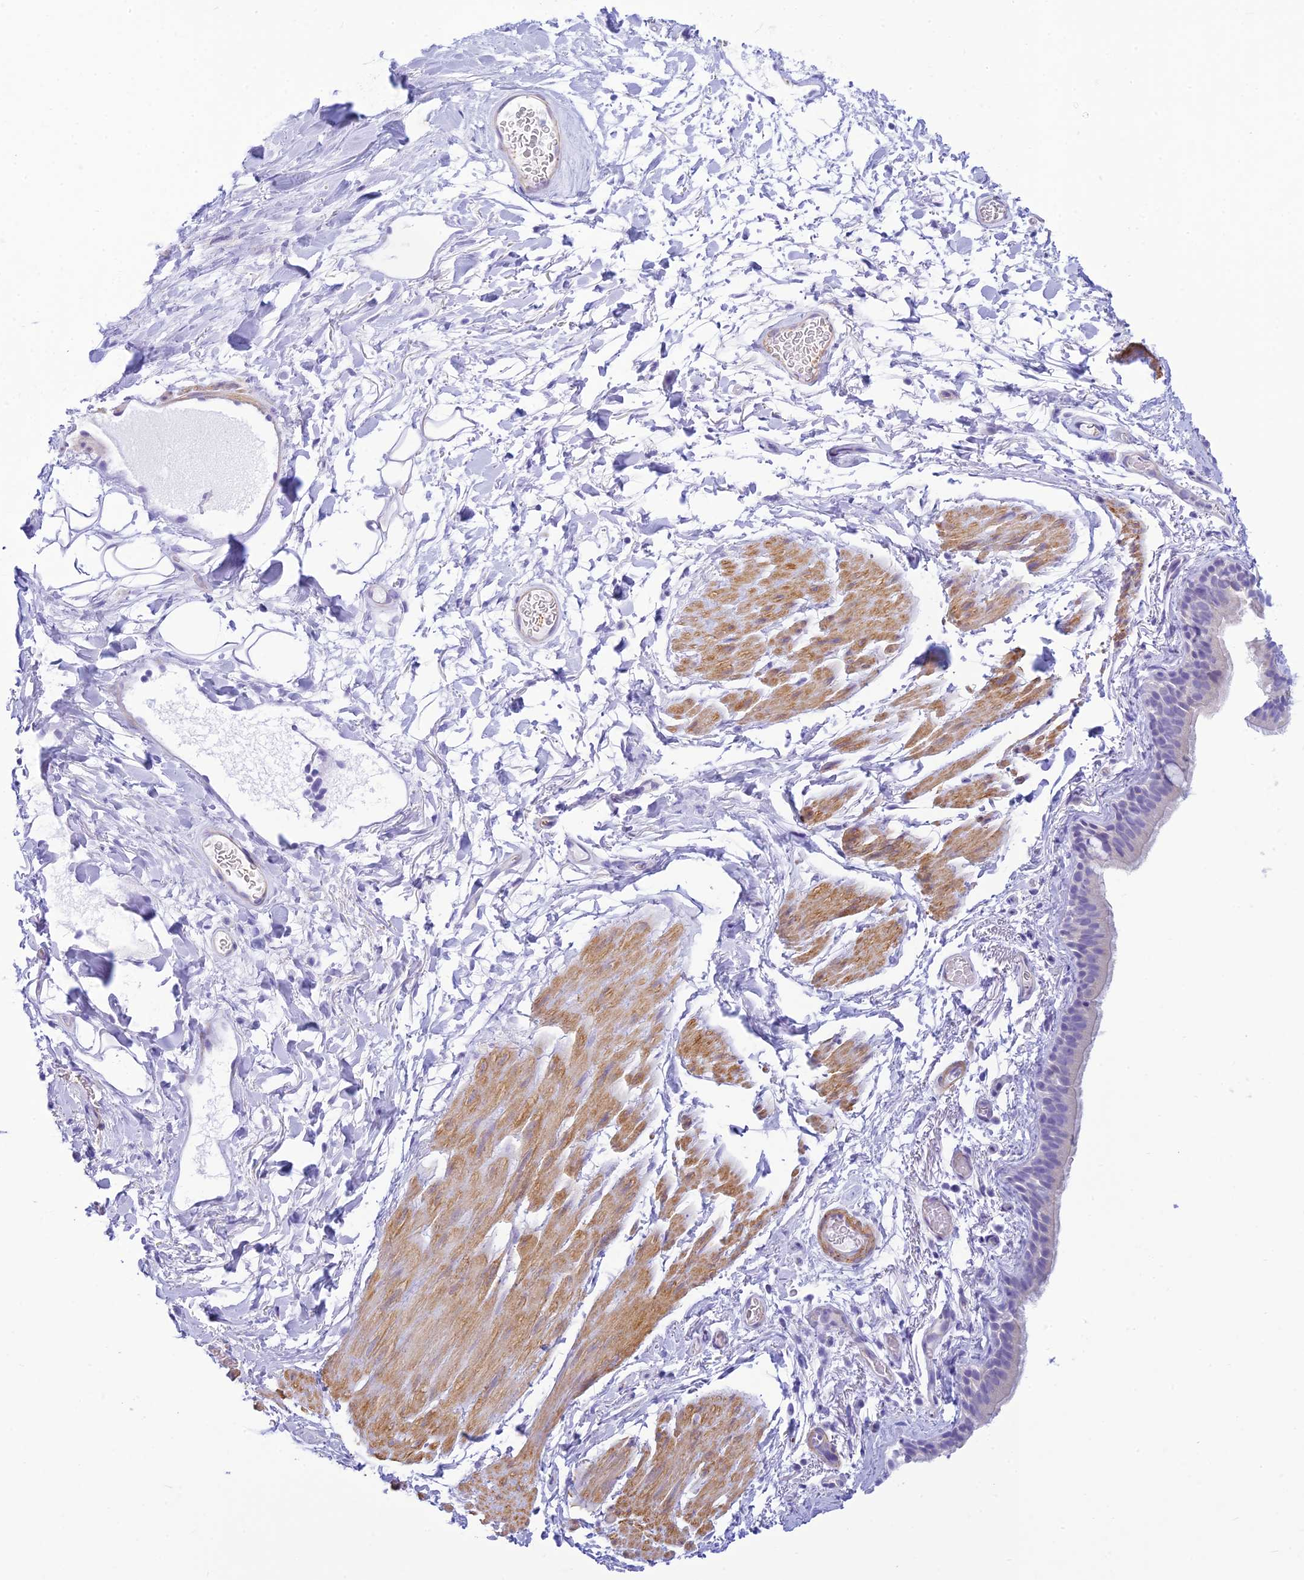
{"staining": {"intensity": "negative", "quantity": "none", "location": "none"}, "tissue": "bronchus", "cell_type": "Respiratory epithelial cells", "image_type": "normal", "snomed": [{"axis": "morphology", "description": "Normal tissue, NOS"}, {"axis": "topography", "description": "Cartilage tissue"}], "caption": "High magnification brightfield microscopy of unremarkable bronchus stained with DAB (3,3'-diaminobenzidine) (brown) and counterstained with hematoxylin (blue): respiratory epithelial cells show no significant expression.", "gene": "FBXW4", "patient": {"sex": "male", "age": 63}}